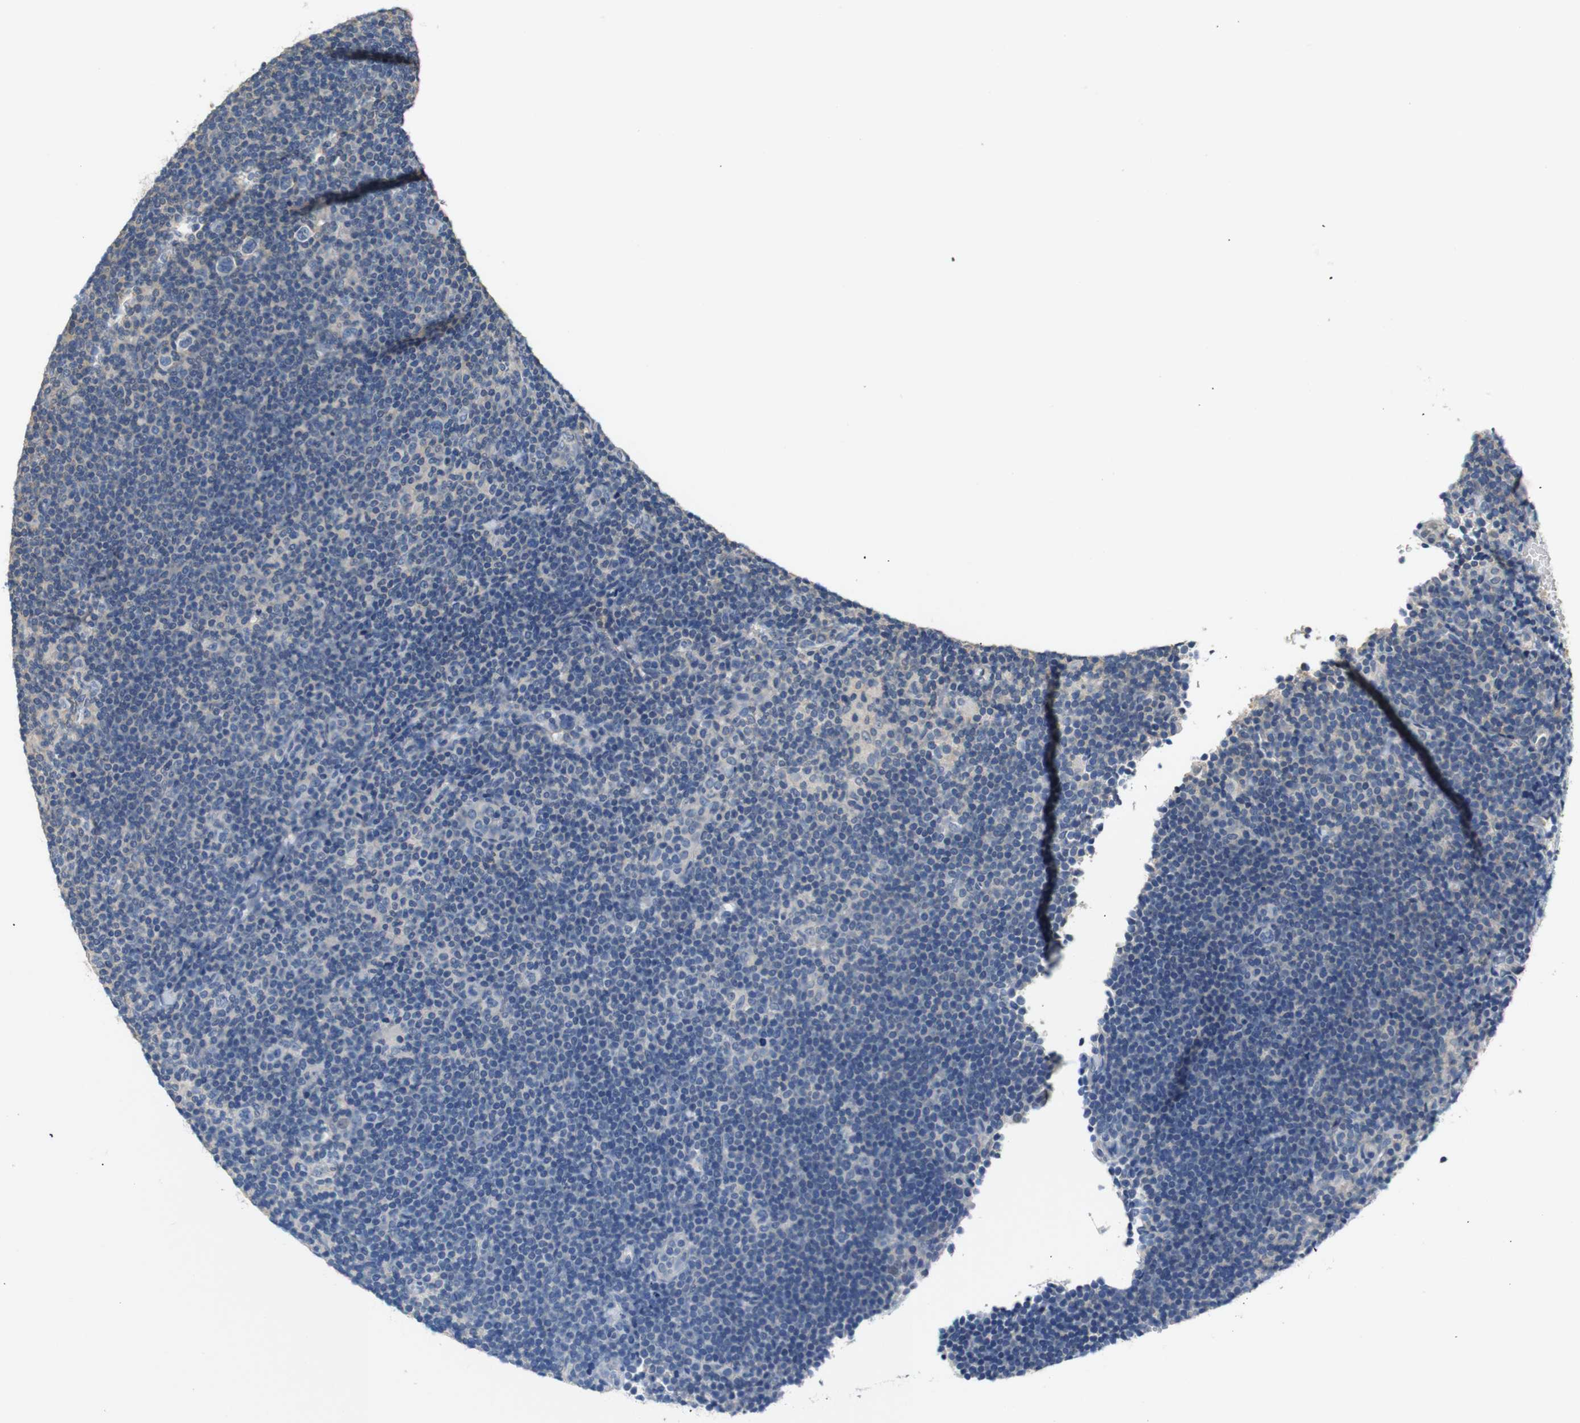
{"staining": {"intensity": "negative", "quantity": "none", "location": "none"}, "tissue": "lymphoma", "cell_type": "Tumor cells", "image_type": "cancer", "snomed": [{"axis": "morphology", "description": "Hodgkin's disease, NOS"}, {"axis": "topography", "description": "Lymph node"}], "caption": "This micrograph is of Hodgkin's disease stained with immunohistochemistry to label a protein in brown with the nuclei are counter-stained blue. There is no expression in tumor cells.", "gene": "SFN", "patient": {"sex": "female", "age": 57}}